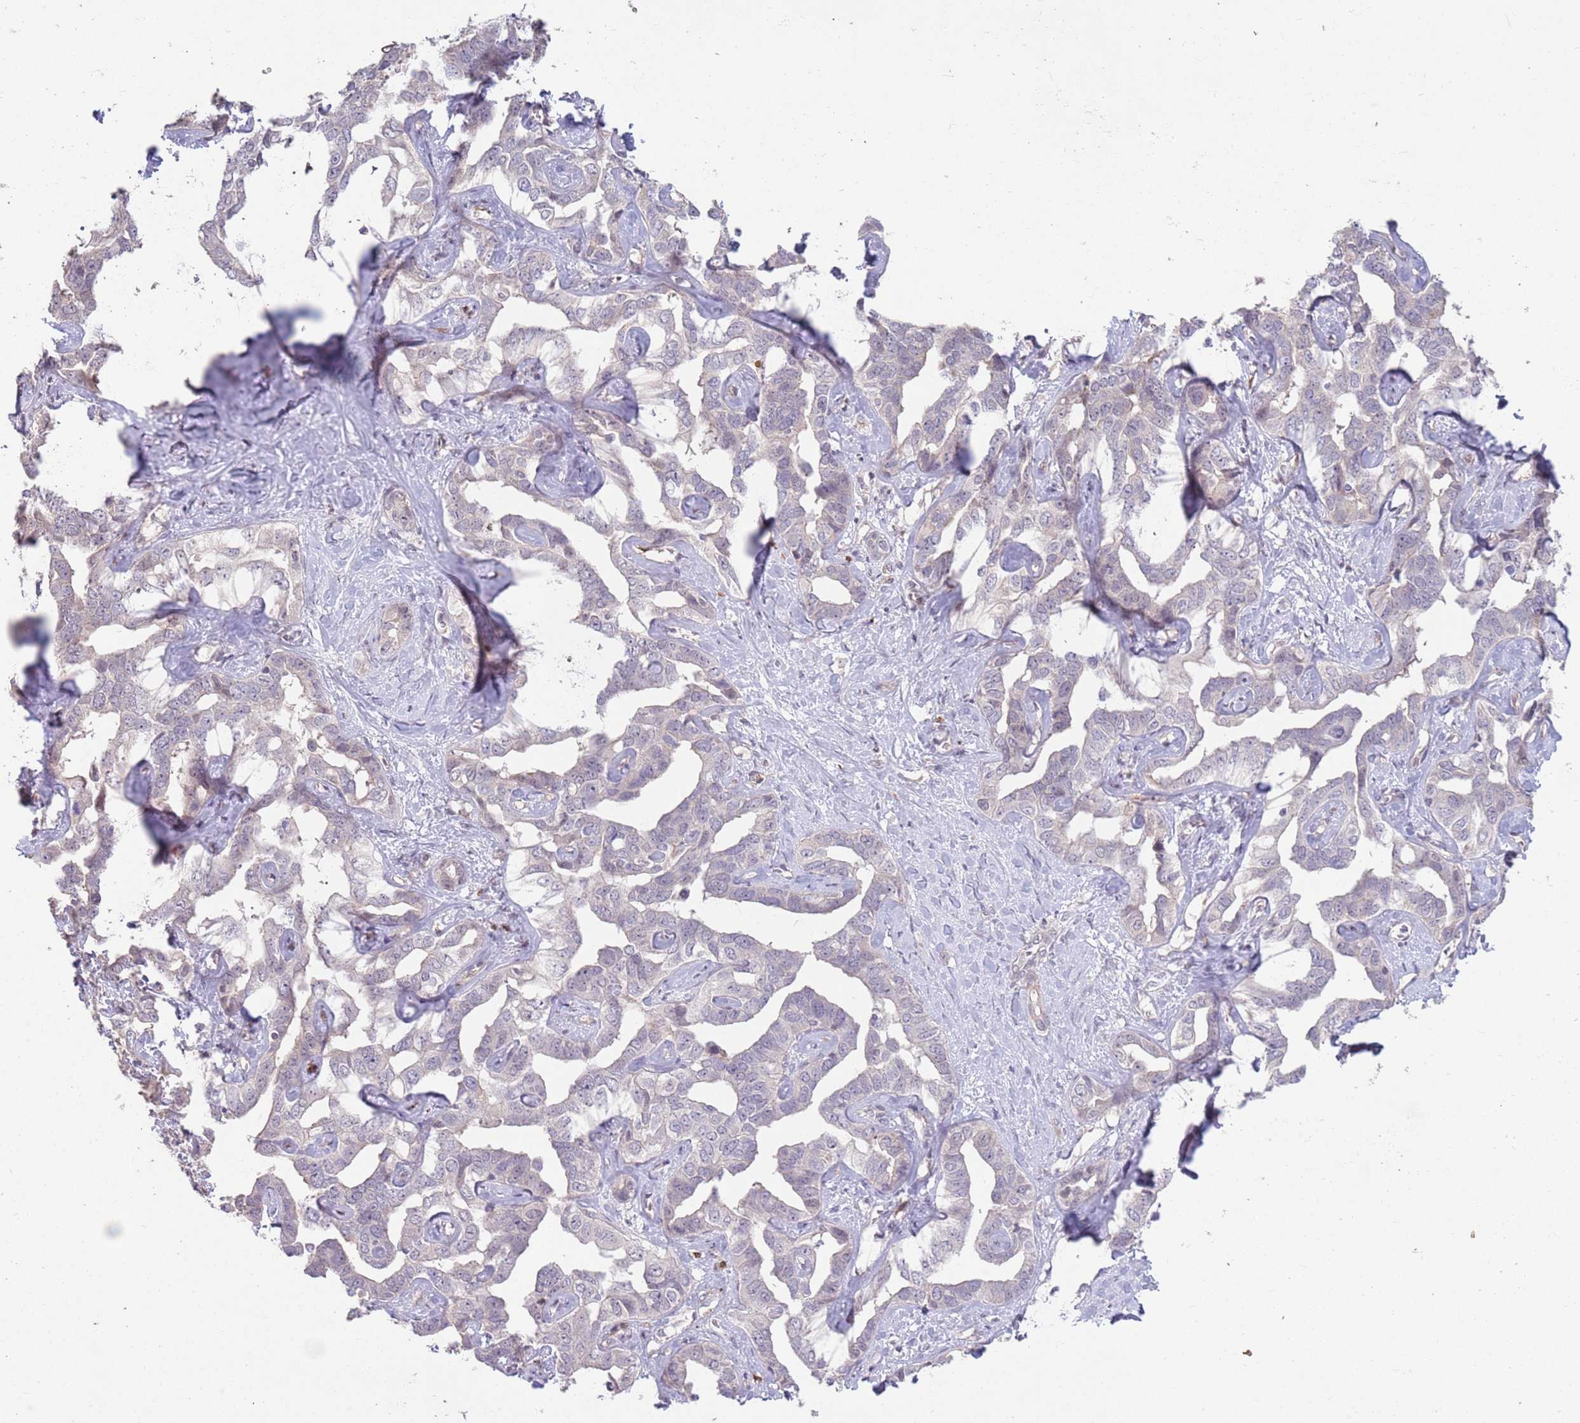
{"staining": {"intensity": "negative", "quantity": "none", "location": "none"}, "tissue": "liver cancer", "cell_type": "Tumor cells", "image_type": "cancer", "snomed": [{"axis": "morphology", "description": "Cholangiocarcinoma"}, {"axis": "topography", "description": "Liver"}], "caption": "The histopathology image shows no staining of tumor cells in liver cholangiocarcinoma.", "gene": "MEI1", "patient": {"sex": "male", "age": 59}}